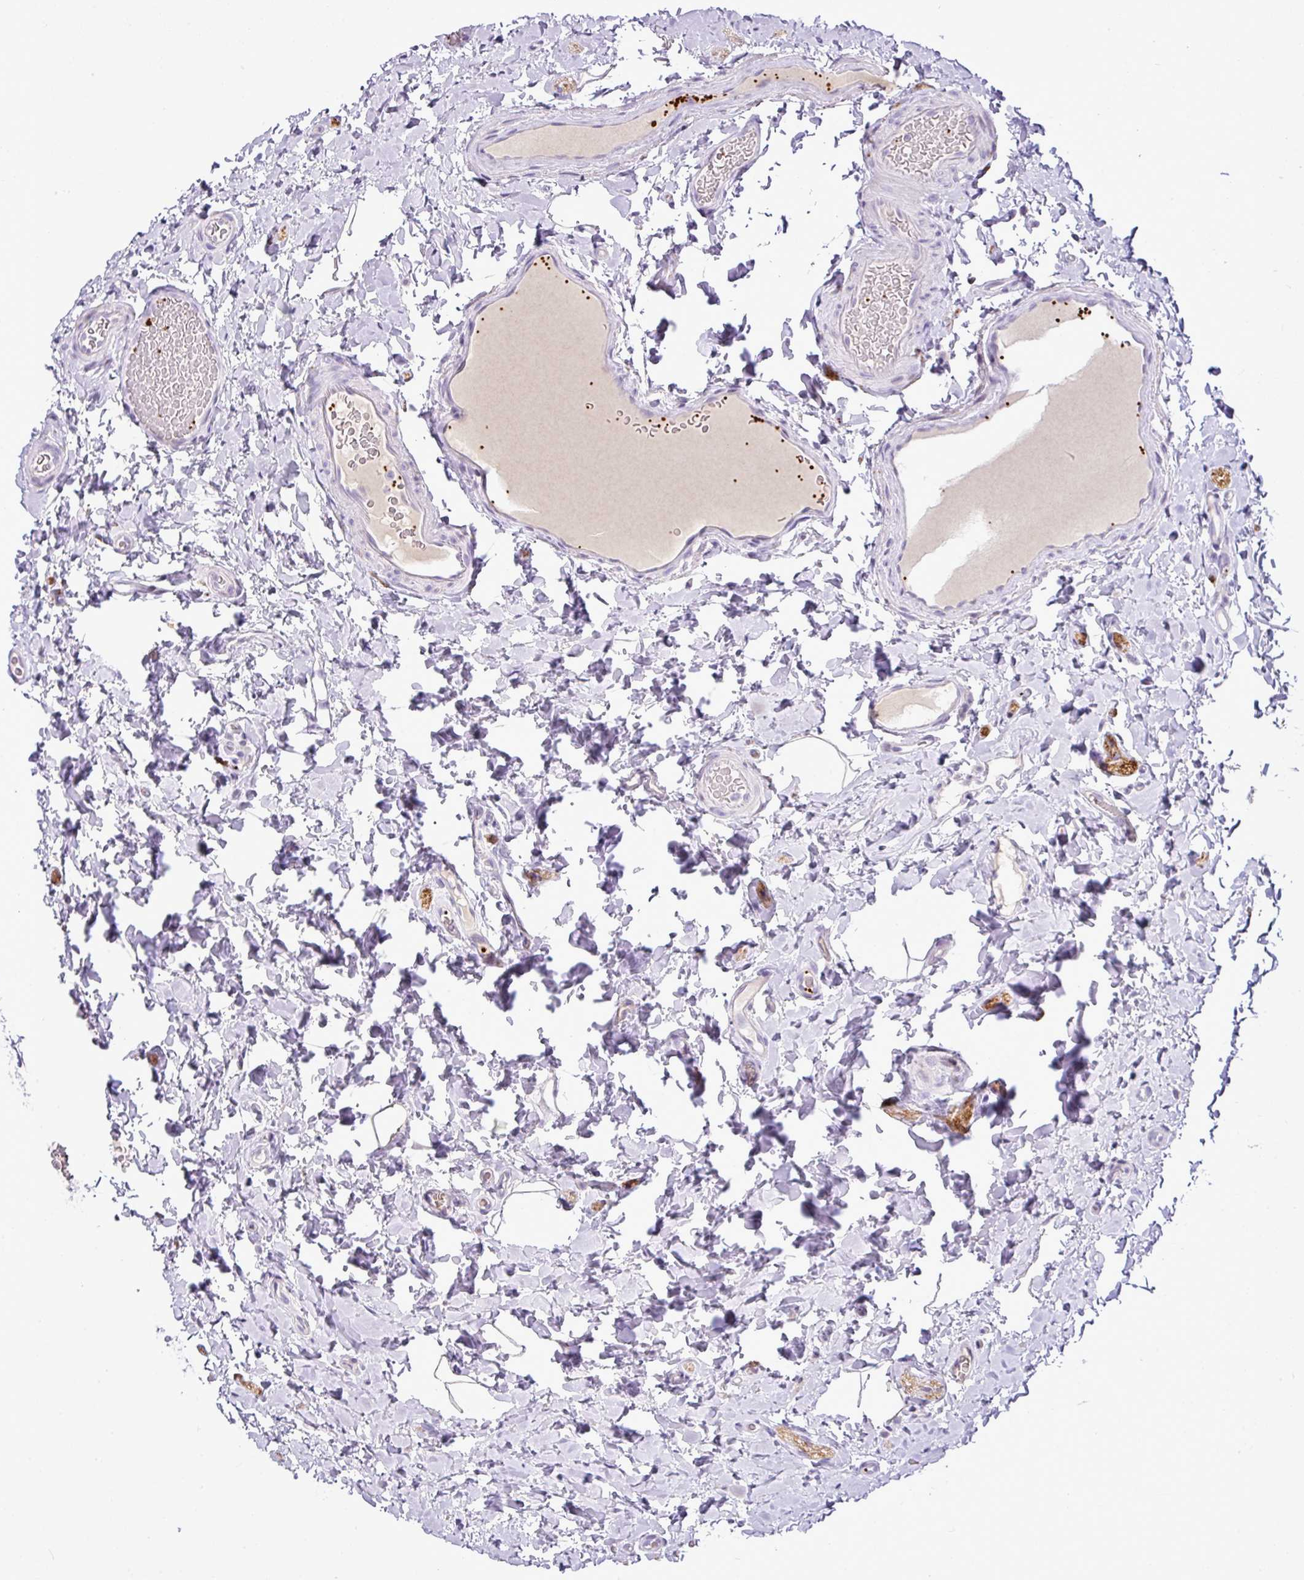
{"staining": {"intensity": "negative", "quantity": "none", "location": "none"}, "tissue": "colon", "cell_type": "Endothelial cells", "image_type": "normal", "snomed": [{"axis": "morphology", "description": "Normal tissue, NOS"}, {"axis": "topography", "description": "Colon"}], "caption": "Protein analysis of normal colon reveals no significant expression in endothelial cells. Nuclei are stained in blue.", "gene": "CMTM5", "patient": {"sex": "male", "age": 46}}